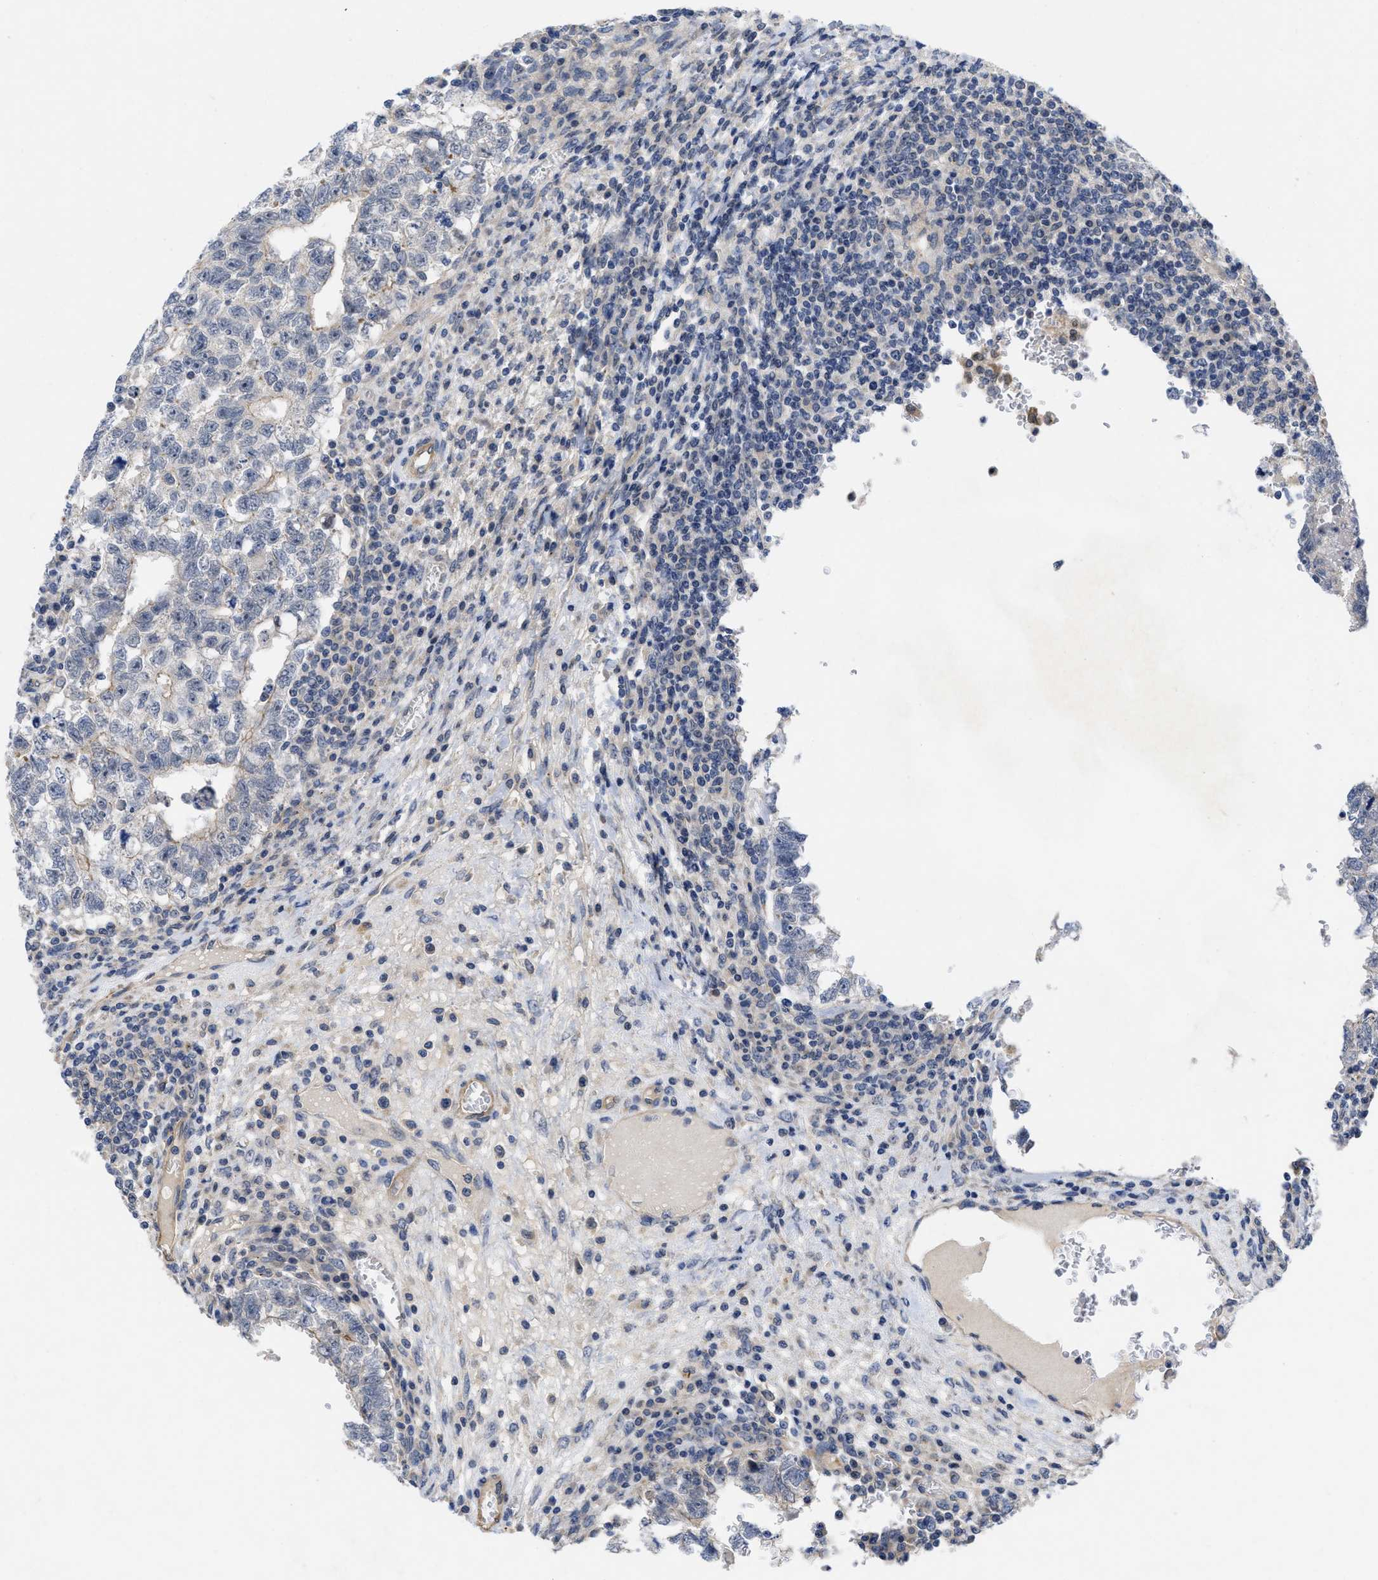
{"staining": {"intensity": "negative", "quantity": "none", "location": "none"}, "tissue": "testis cancer", "cell_type": "Tumor cells", "image_type": "cancer", "snomed": [{"axis": "morphology", "description": "Seminoma, NOS"}, {"axis": "morphology", "description": "Carcinoma, Embryonal, NOS"}, {"axis": "topography", "description": "Testis"}], "caption": "Tumor cells are negative for brown protein staining in testis cancer (embryonal carcinoma).", "gene": "ARHGEF26", "patient": {"sex": "male", "age": 38}}